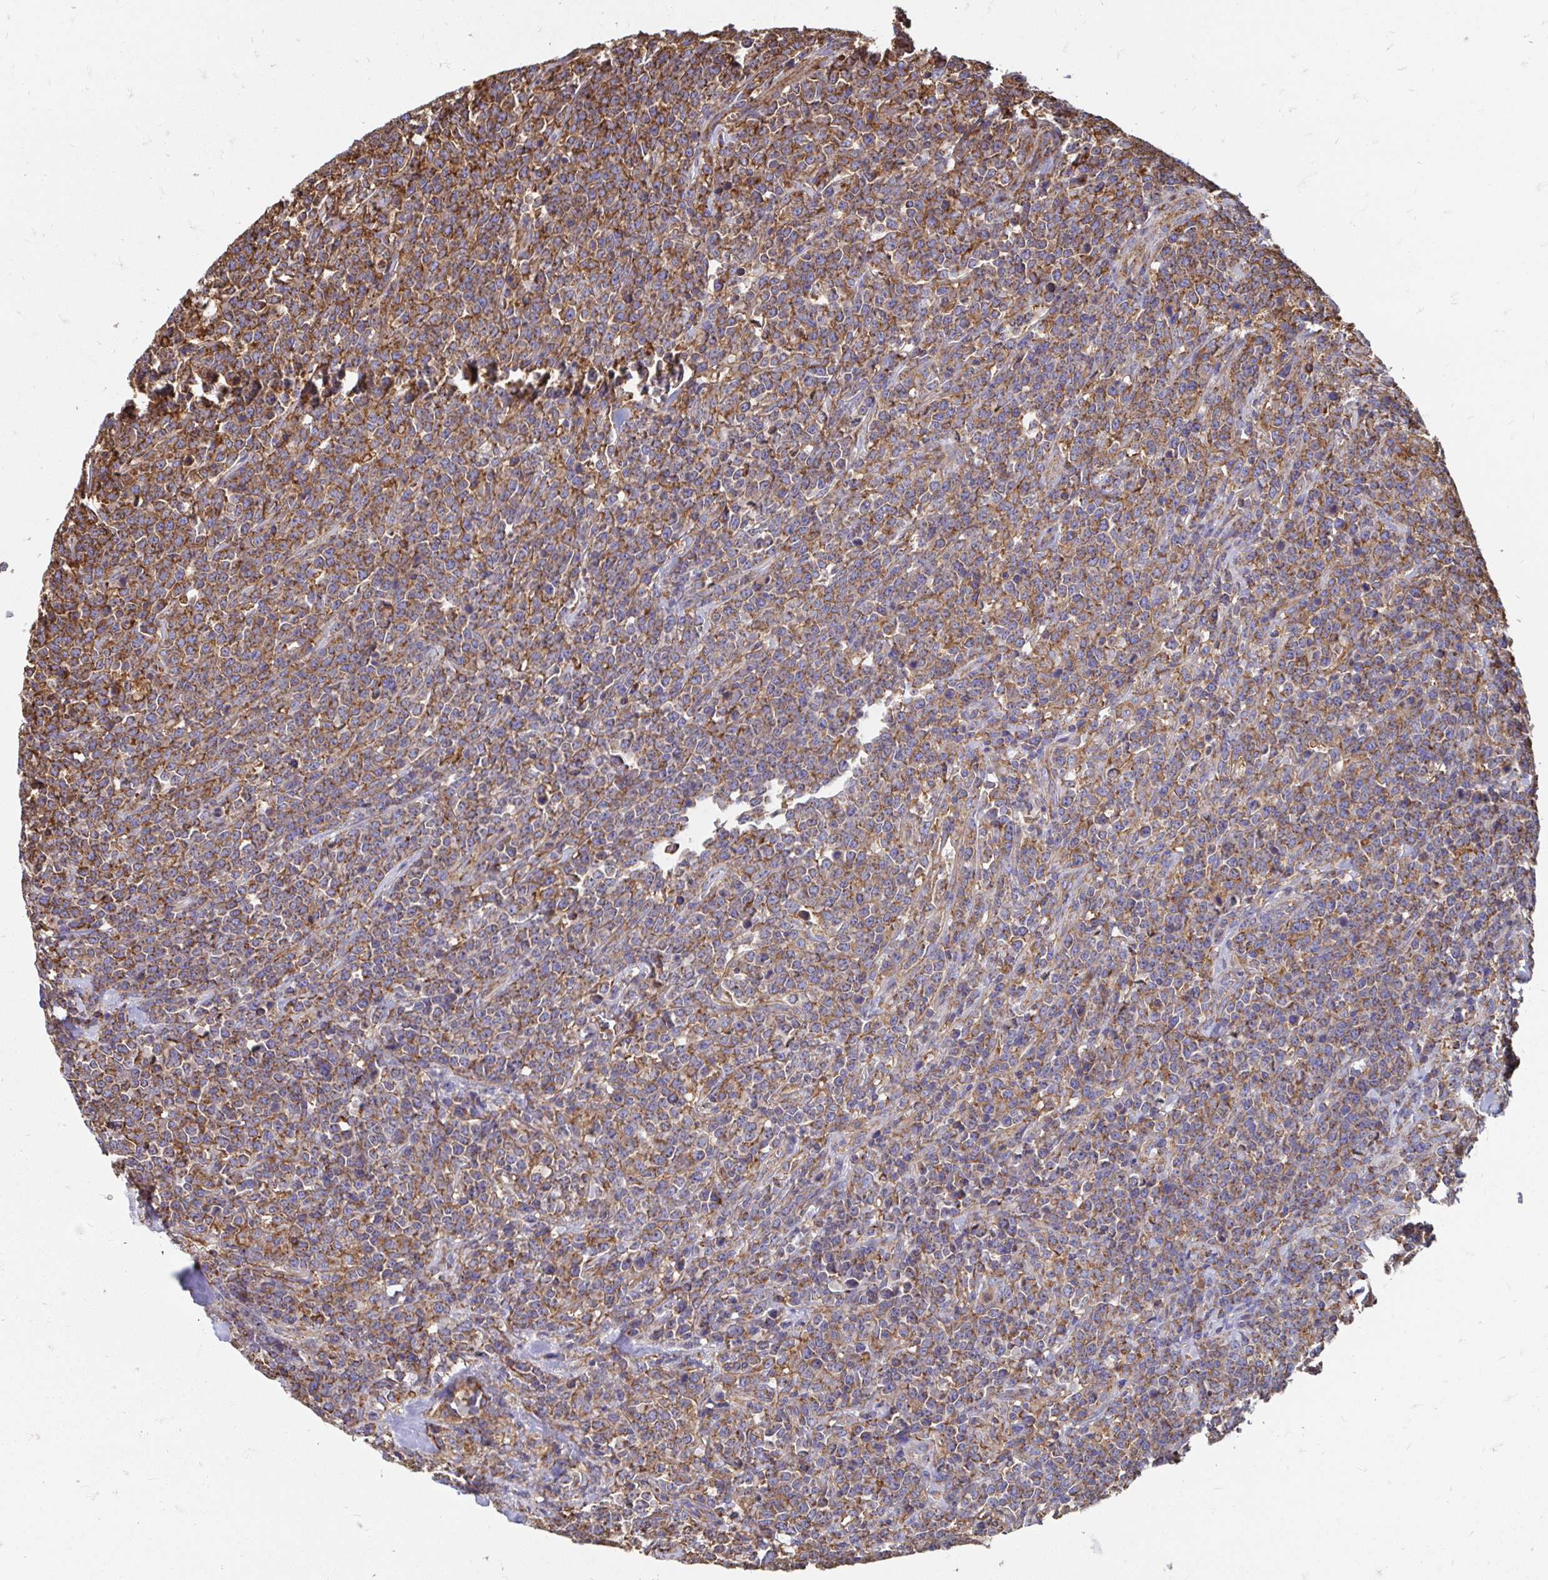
{"staining": {"intensity": "moderate", "quantity": ">75%", "location": "cytoplasmic/membranous"}, "tissue": "lymphoma", "cell_type": "Tumor cells", "image_type": "cancer", "snomed": [{"axis": "morphology", "description": "Malignant lymphoma, non-Hodgkin's type, High grade"}, {"axis": "topography", "description": "Small intestine"}], "caption": "Protein expression analysis of malignant lymphoma, non-Hodgkin's type (high-grade) reveals moderate cytoplasmic/membranous positivity in approximately >75% of tumor cells.", "gene": "CLTC", "patient": {"sex": "female", "age": 56}}